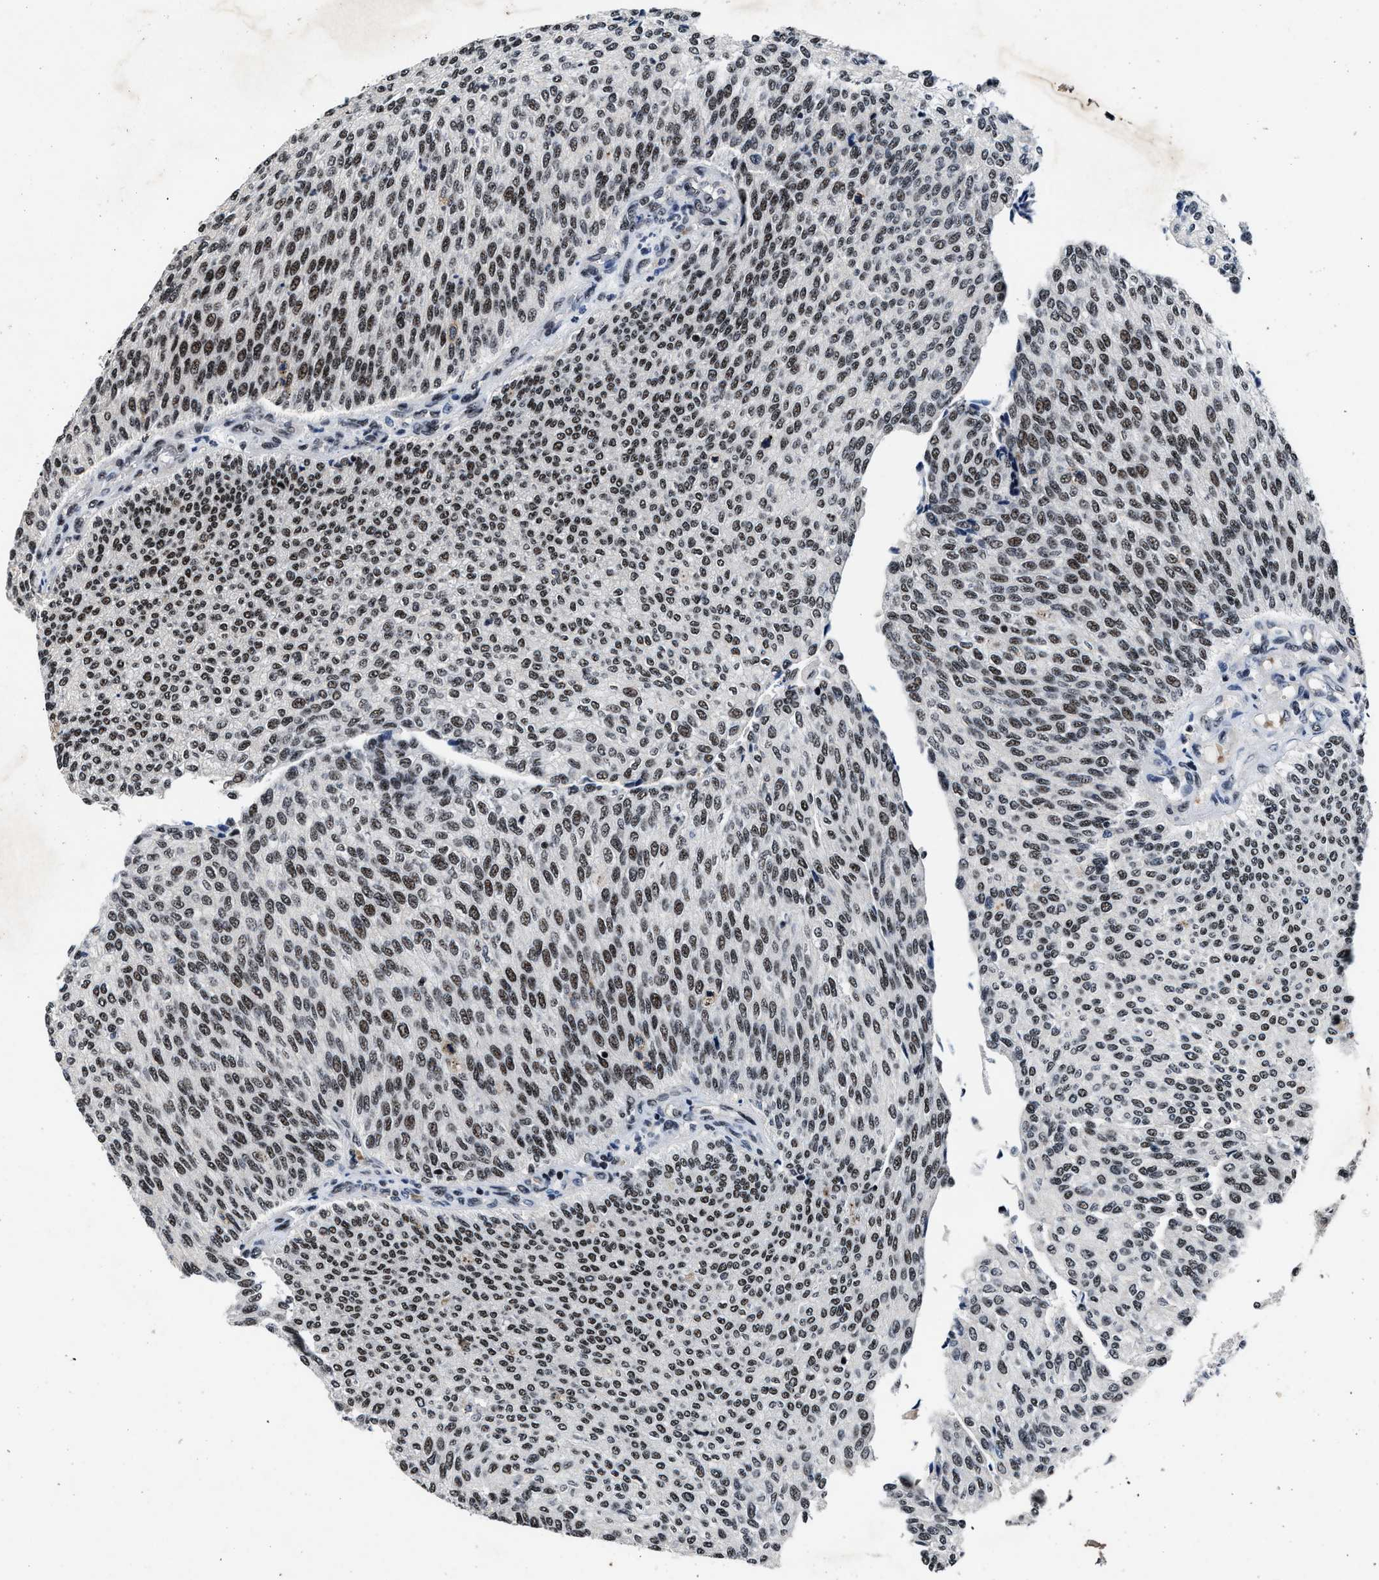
{"staining": {"intensity": "moderate", "quantity": ">75%", "location": "nuclear"}, "tissue": "urothelial cancer", "cell_type": "Tumor cells", "image_type": "cancer", "snomed": [{"axis": "morphology", "description": "Urothelial carcinoma, Low grade"}, {"axis": "topography", "description": "Urinary bladder"}], "caption": "High-magnification brightfield microscopy of low-grade urothelial carcinoma stained with DAB (3,3'-diaminobenzidine) (brown) and counterstained with hematoxylin (blue). tumor cells exhibit moderate nuclear staining is identified in about>75% of cells.", "gene": "ZNF233", "patient": {"sex": "female", "age": 79}}